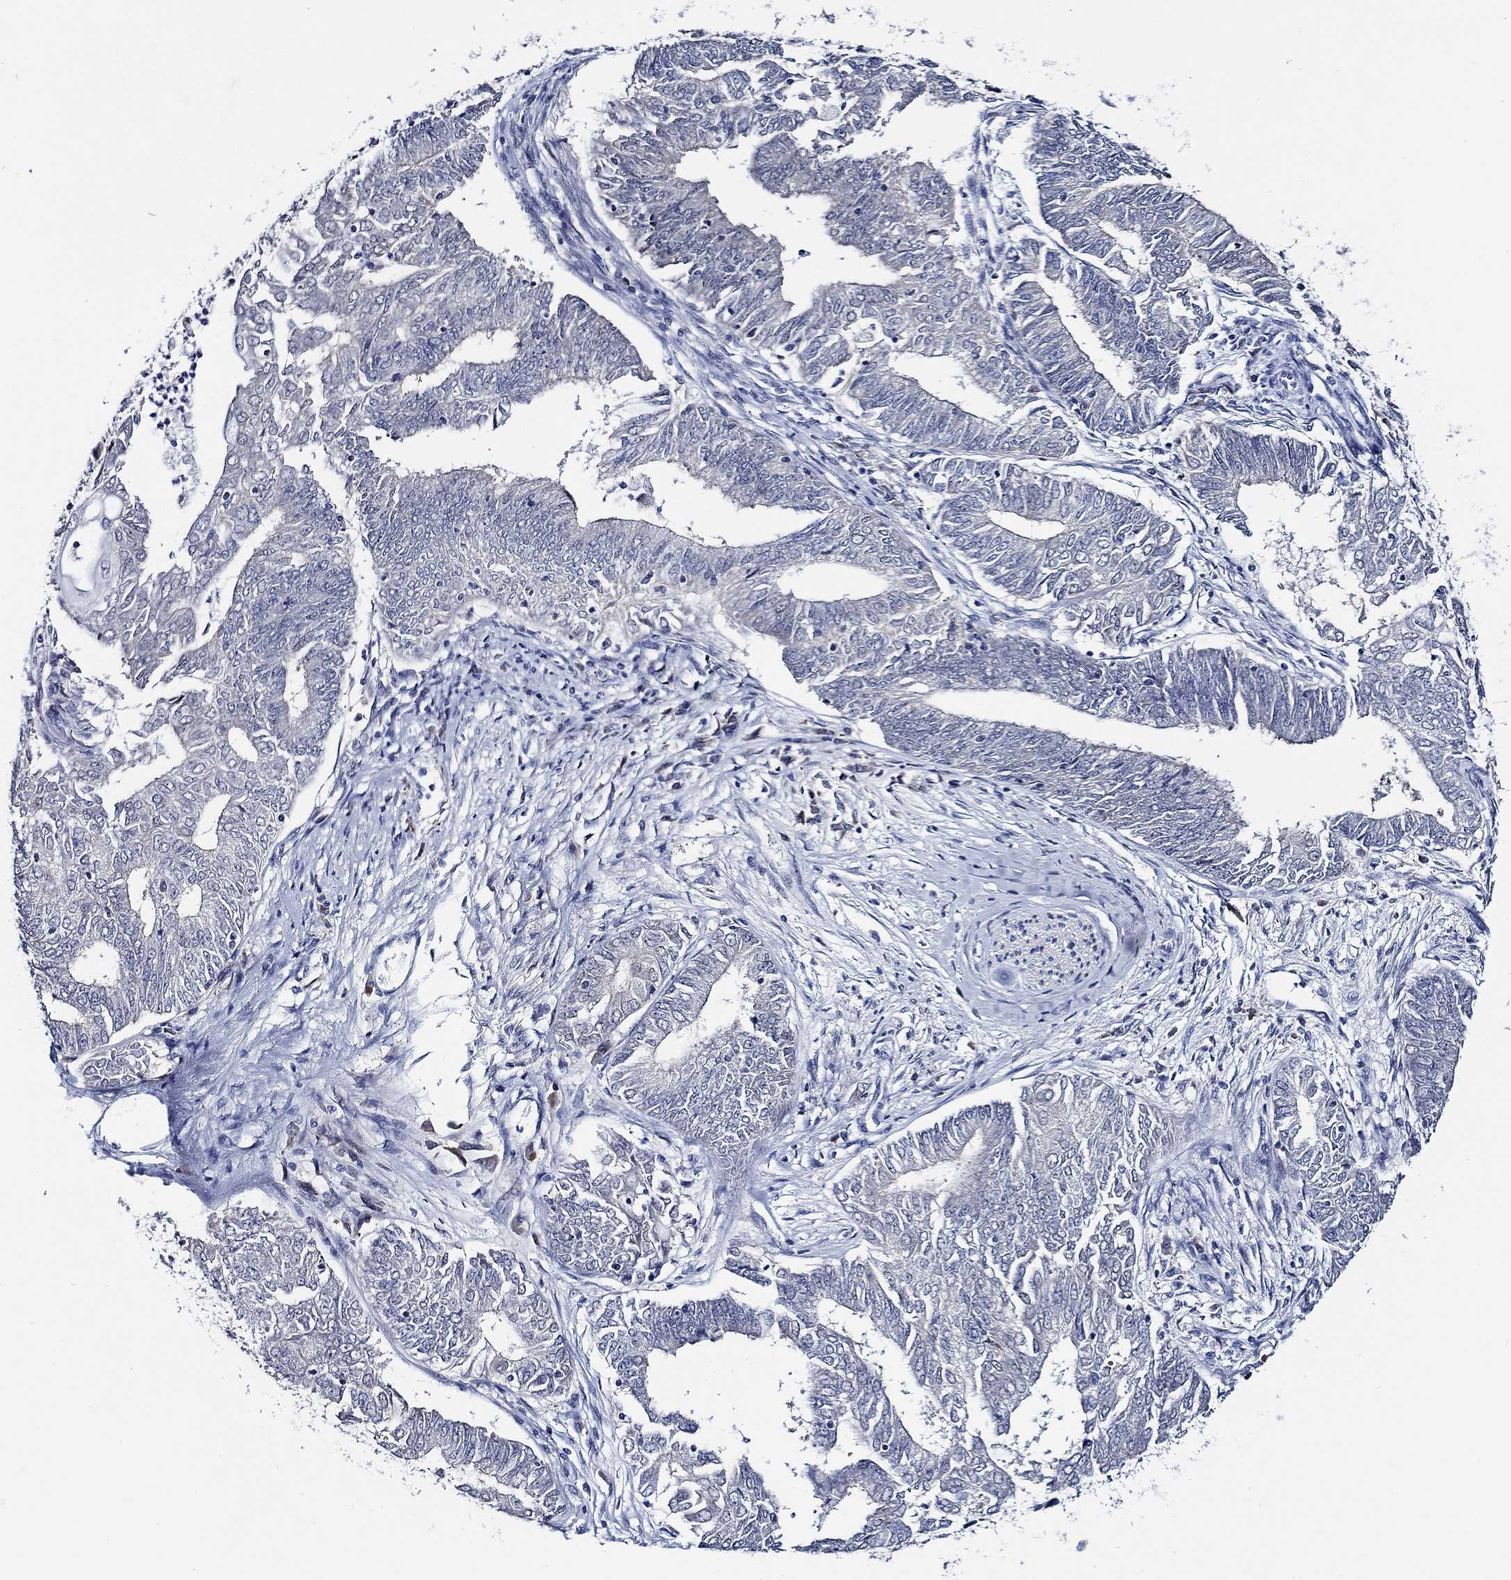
{"staining": {"intensity": "negative", "quantity": "none", "location": "none"}, "tissue": "endometrial cancer", "cell_type": "Tumor cells", "image_type": "cancer", "snomed": [{"axis": "morphology", "description": "Adenocarcinoma, NOS"}, {"axis": "topography", "description": "Endometrium"}], "caption": "Histopathology image shows no significant protein expression in tumor cells of endometrial cancer.", "gene": "C8orf48", "patient": {"sex": "female", "age": 62}}